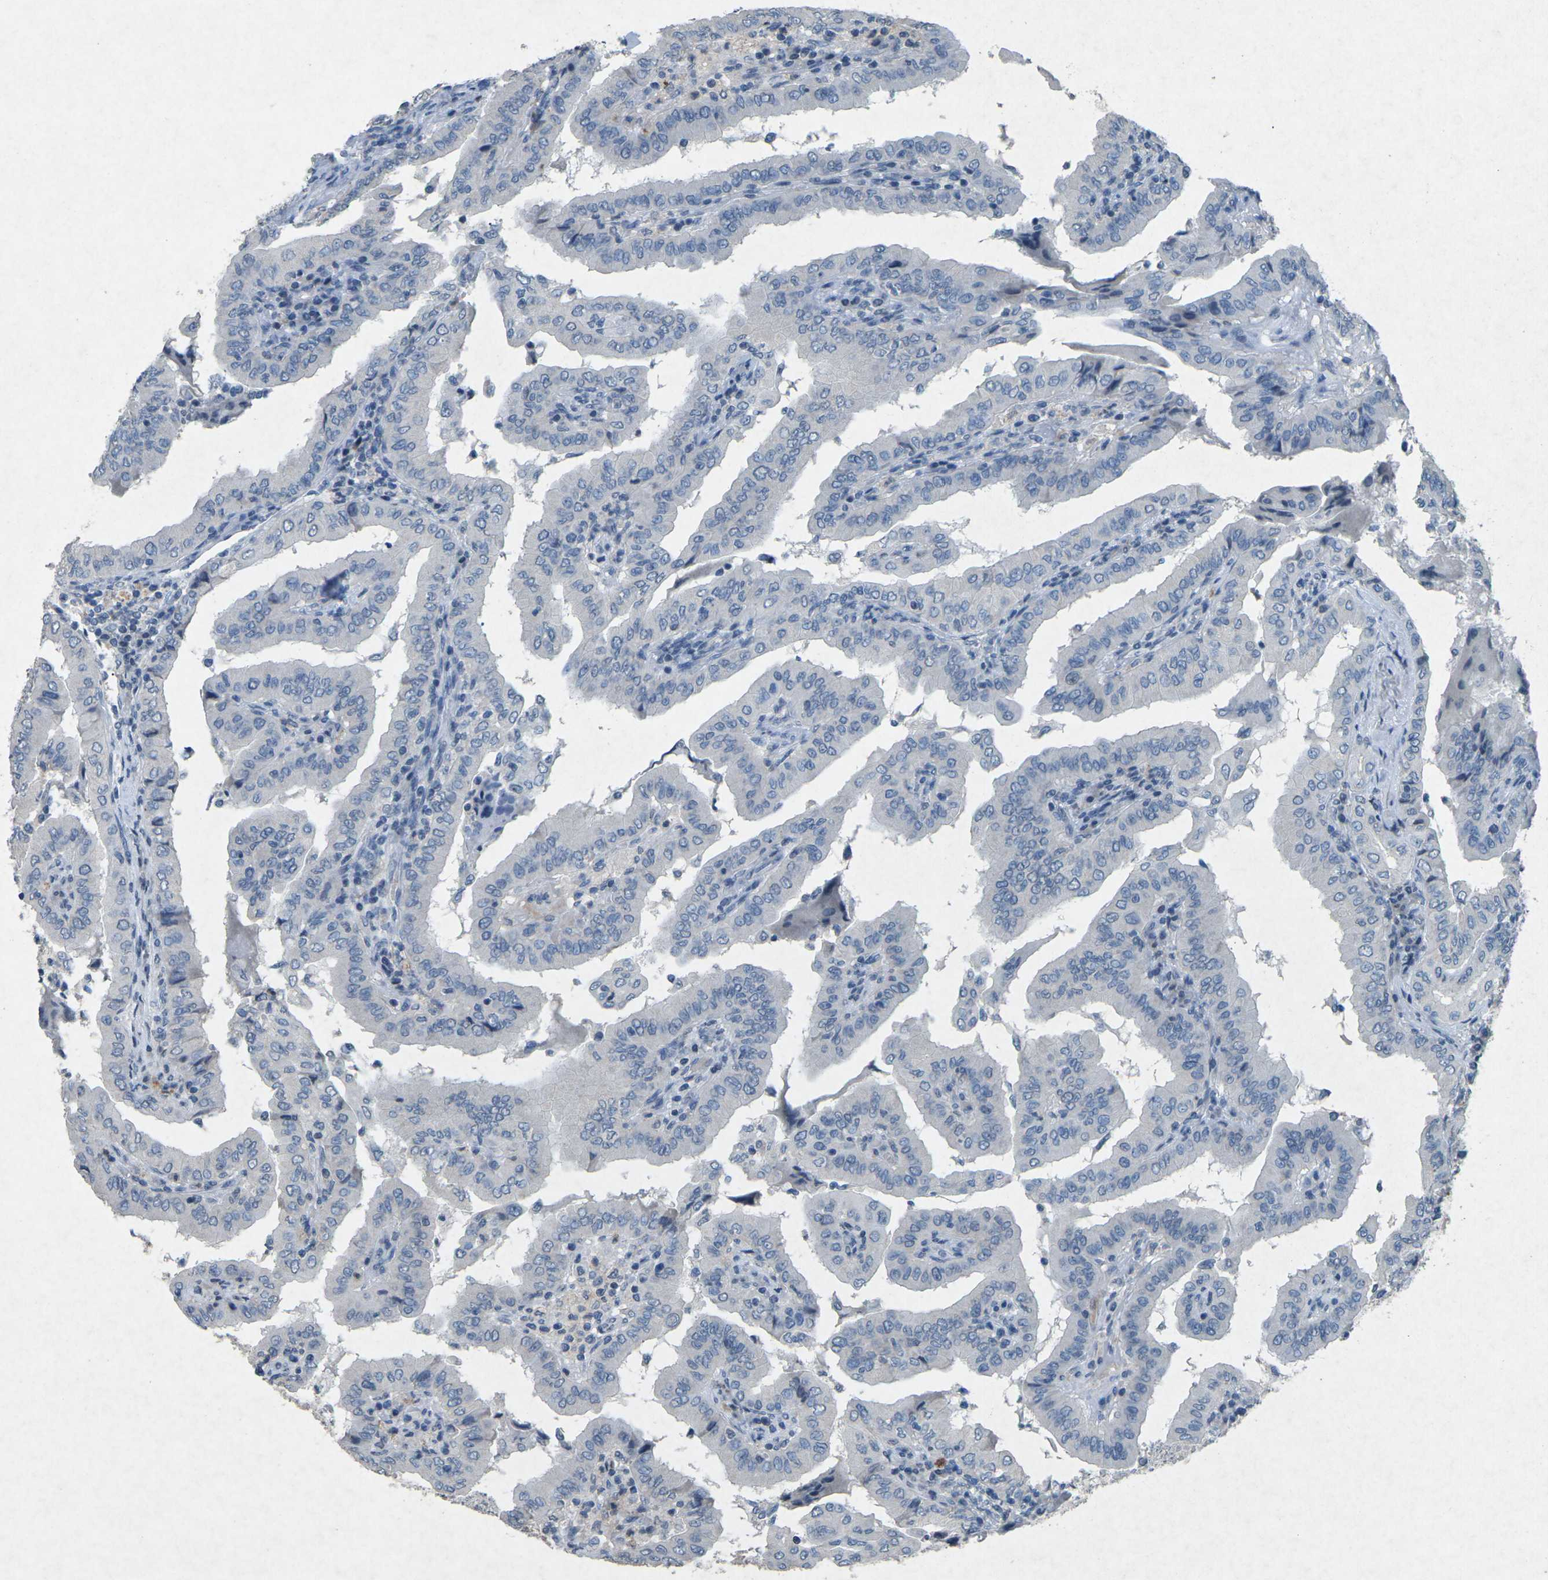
{"staining": {"intensity": "negative", "quantity": "none", "location": "none"}, "tissue": "thyroid cancer", "cell_type": "Tumor cells", "image_type": "cancer", "snomed": [{"axis": "morphology", "description": "Papillary adenocarcinoma, NOS"}, {"axis": "topography", "description": "Thyroid gland"}], "caption": "Immunohistochemistry histopathology image of neoplastic tissue: human thyroid papillary adenocarcinoma stained with DAB (3,3'-diaminobenzidine) exhibits no significant protein positivity in tumor cells.", "gene": "A1BG", "patient": {"sex": "male", "age": 33}}